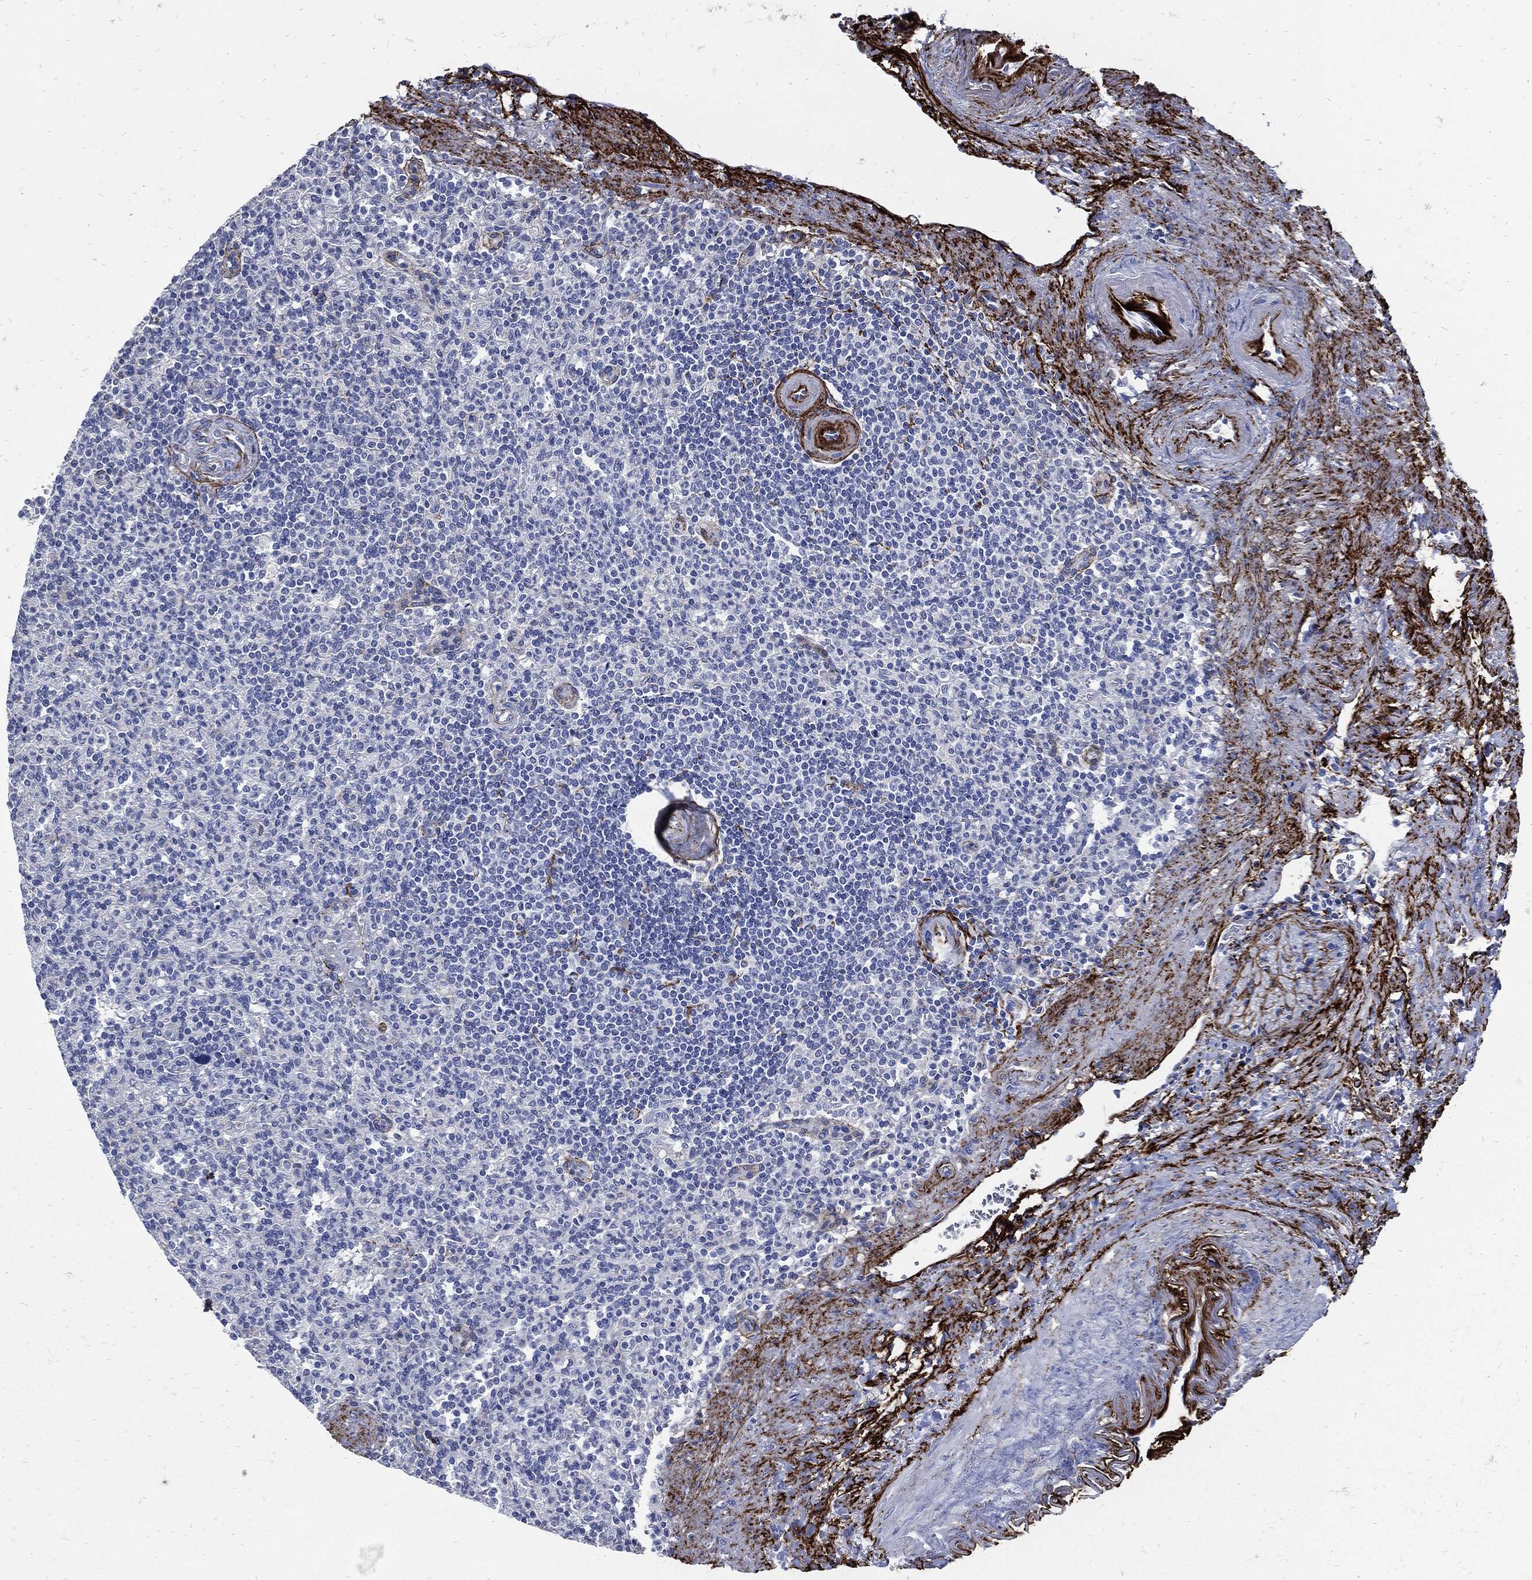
{"staining": {"intensity": "negative", "quantity": "none", "location": "none"}, "tissue": "spleen", "cell_type": "Cells in red pulp", "image_type": "normal", "snomed": [{"axis": "morphology", "description": "Normal tissue, NOS"}, {"axis": "topography", "description": "Spleen"}], "caption": "Immunohistochemistry (IHC) of benign spleen demonstrates no expression in cells in red pulp. The staining is performed using DAB brown chromogen with nuclei counter-stained in using hematoxylin.", "gene": "FBN1", "patient": {"sex": "female", "age": 74}}